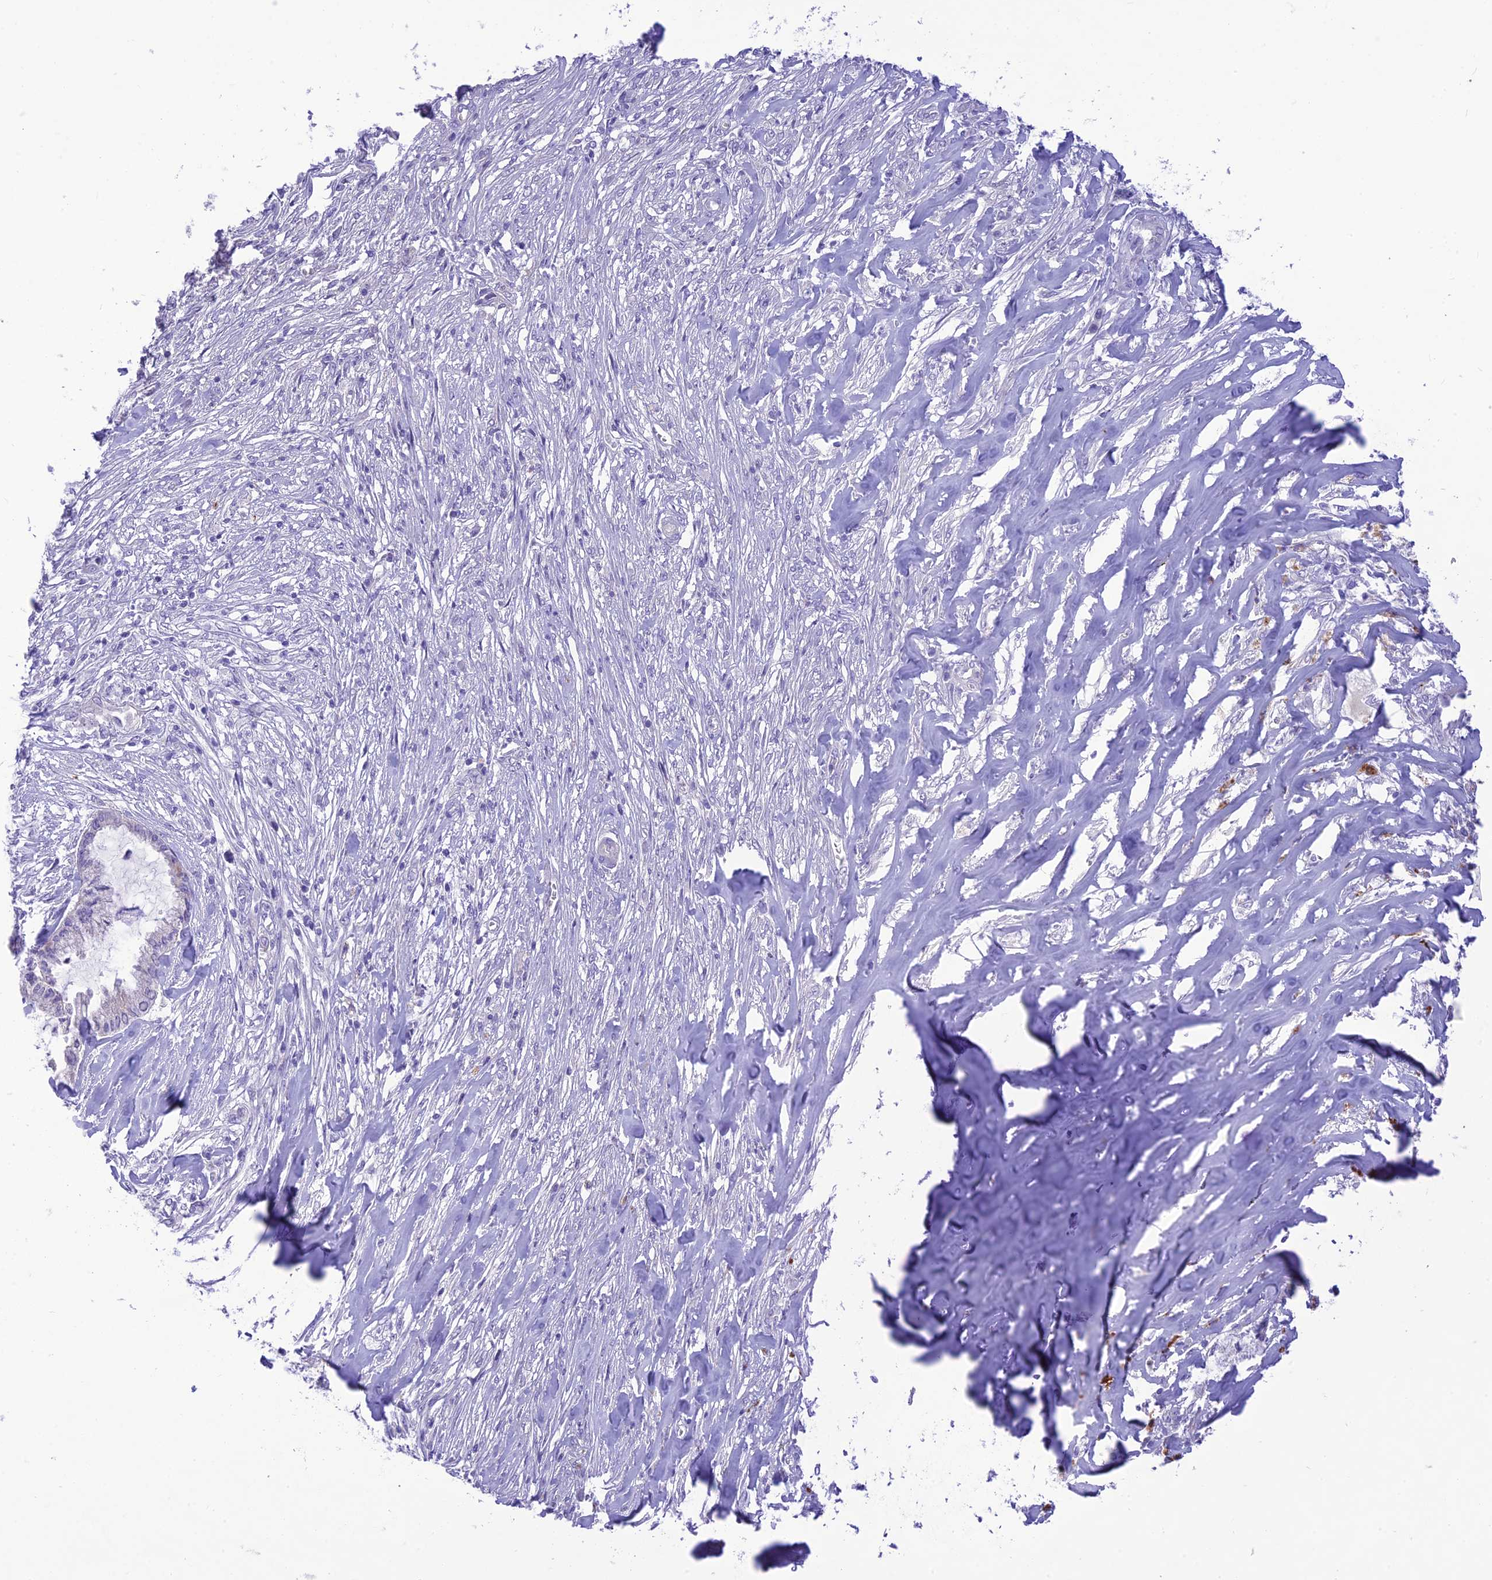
{"staining": {"intensity": "strong", "quantity": "<25%", "location": "cytoplasmic/membranous"}, "tissue": "endometrial cancer", "cell_type": "Tumor cells", "image_type": "cancer", "snomed": [{"axis": "morphology", "description": "Adenocarcinoma, NOS"}, {"axis": "topography", "description": "Endometrium"}], "caption": "The photomicrograph exhibits immunohistochemical staining of endometrial cancer. There is strong cytoplasmic/membranous staining is appreciated in approximately <25% of tumor cells.", "gene": "DHDH", "patient": {"sex": "female", "age": 86}}